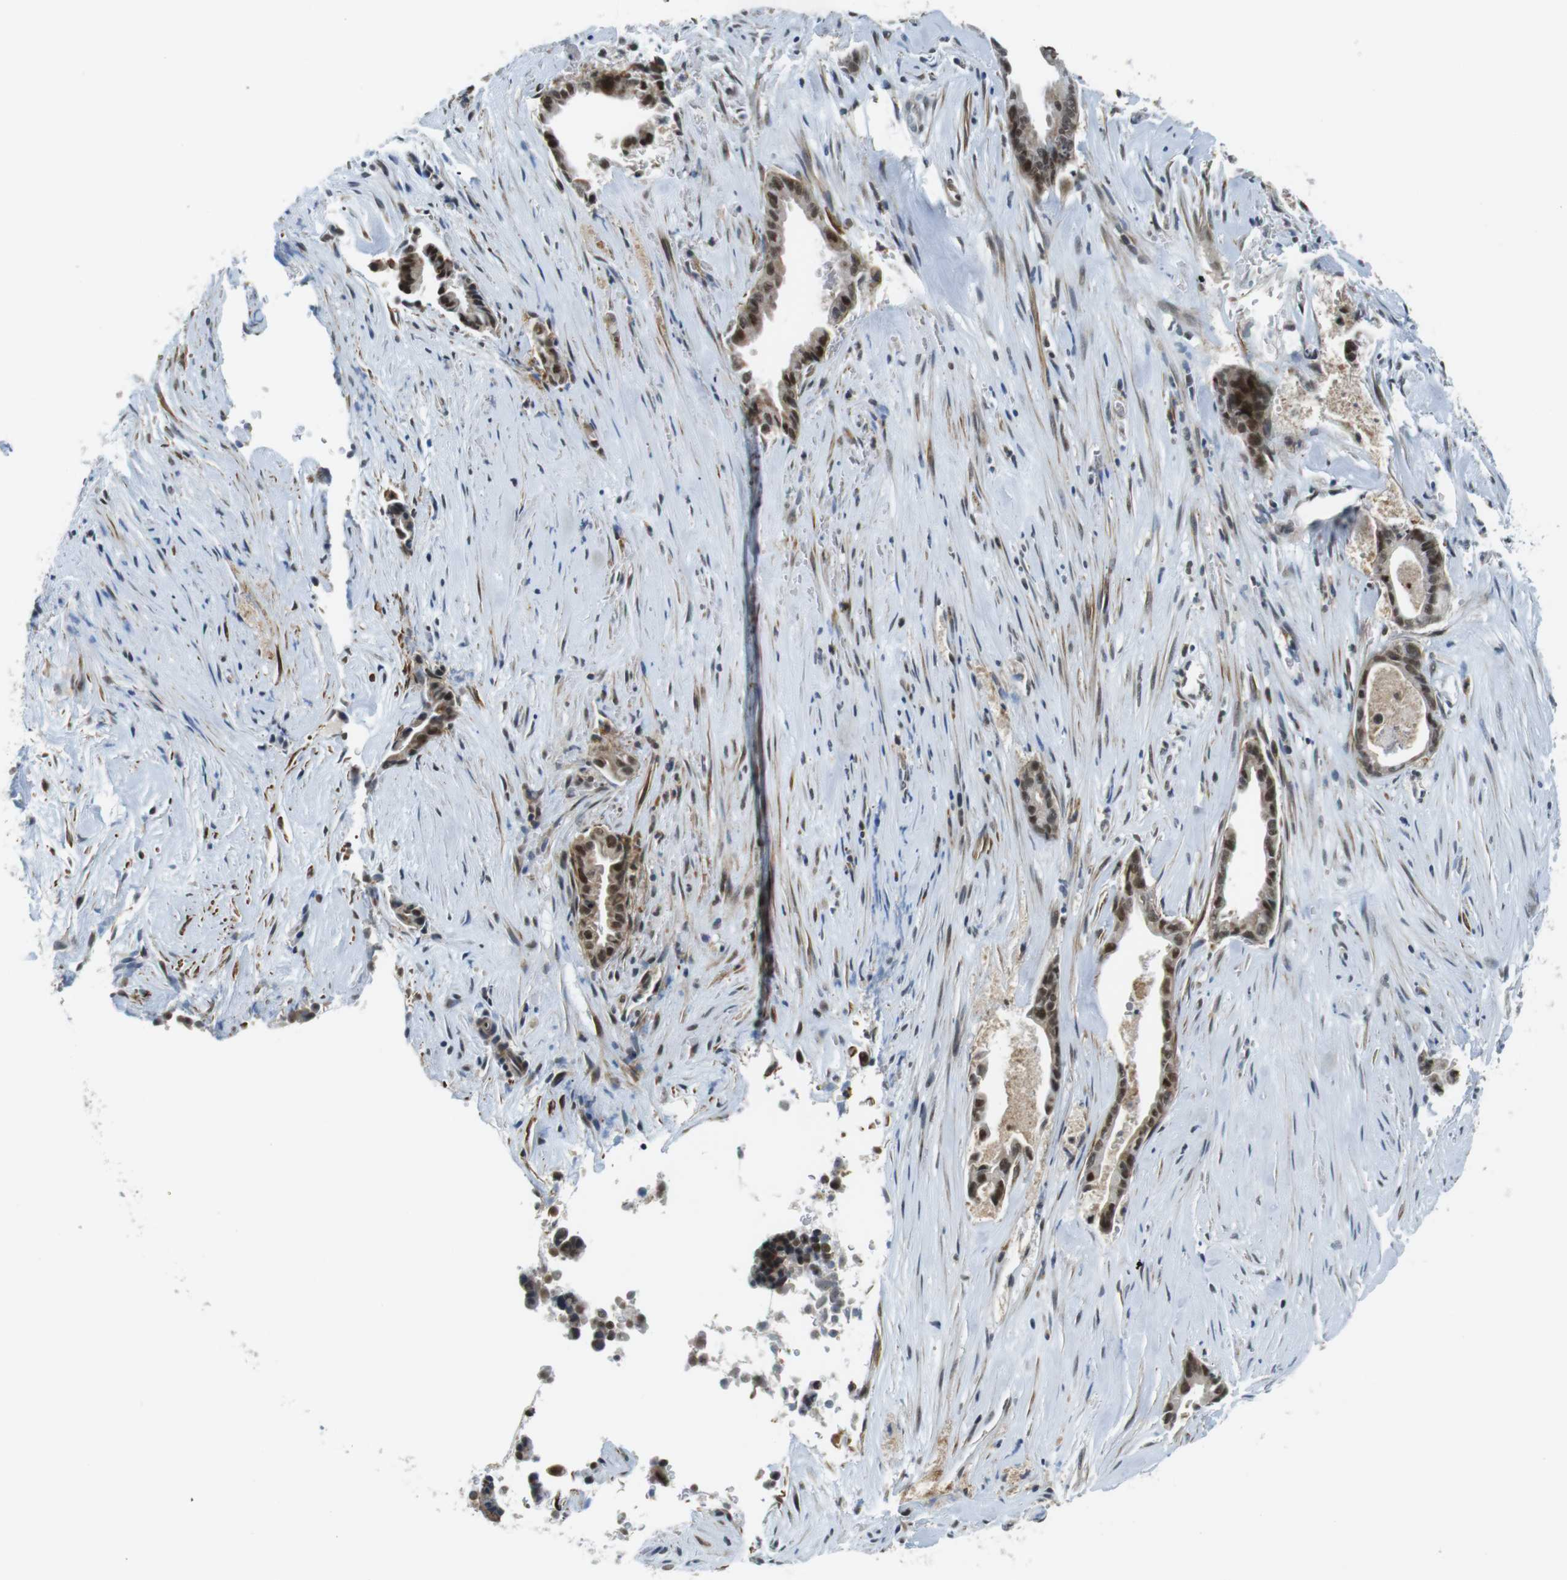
{"staining": {"intensity": "moderate", "quantity": ">75%", "location": "cytoplasmic/membranous,nuclear"}, "tissue": "liver cancer", "cell_type": "Tumor cells", "image_type": "cancer", "snomed": [{"axis": "morphology", "description": "Cholangiocarcinoma"}, {"axis": "topography", "description": "Liver"}], "caption": "Human cholangiocarcinoma (liver) stained for a protein (brown) displays moderate cytoplasmic/membranous and nuclear positive staining in about >75% of tumor cells.", "gene": "USP7", "patient": {"sex": "female", "age": 55}}